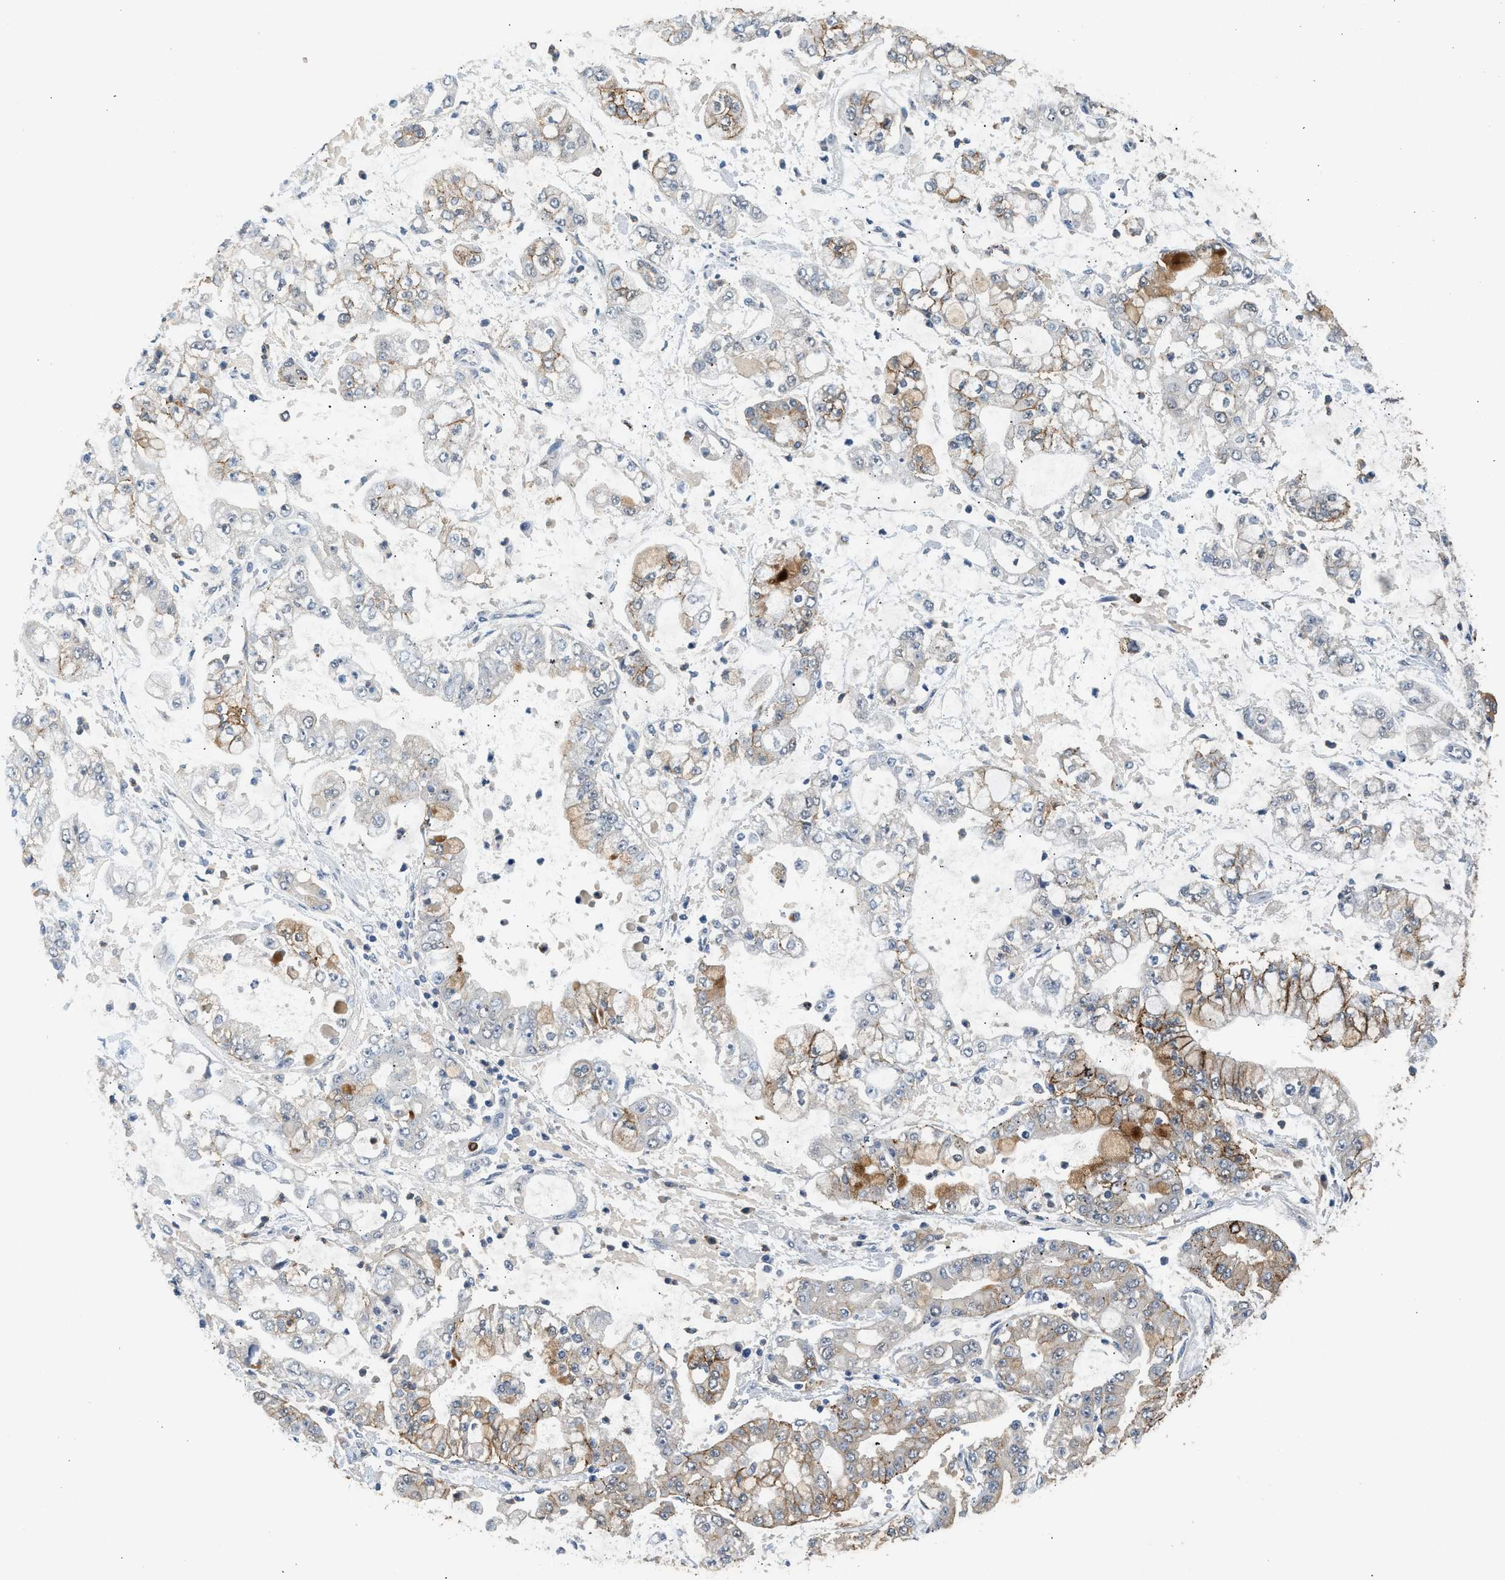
{"staining": {"intensity": "moderate", "quantity": "<25%", "location": "cytoplasmic/membranous"}, "tissue": "stomach cancer", "cell_type": "Tumor cells", "image_type": "cancer", "snomed": [{"axis": "morphology", "description": "Adenocarcinoma, NOS"}, {"axis": "topography", "description": "Stomach"}], "caption": "Immunohistochemistry (DAB) staining of human stomach adenocarcinoma shows moderate cytoplasmic/membranous protein staining in approximately <25% of tumor cells.", "gene": "RHBDF2", "patient": {"sex": "male", "age": 76}}